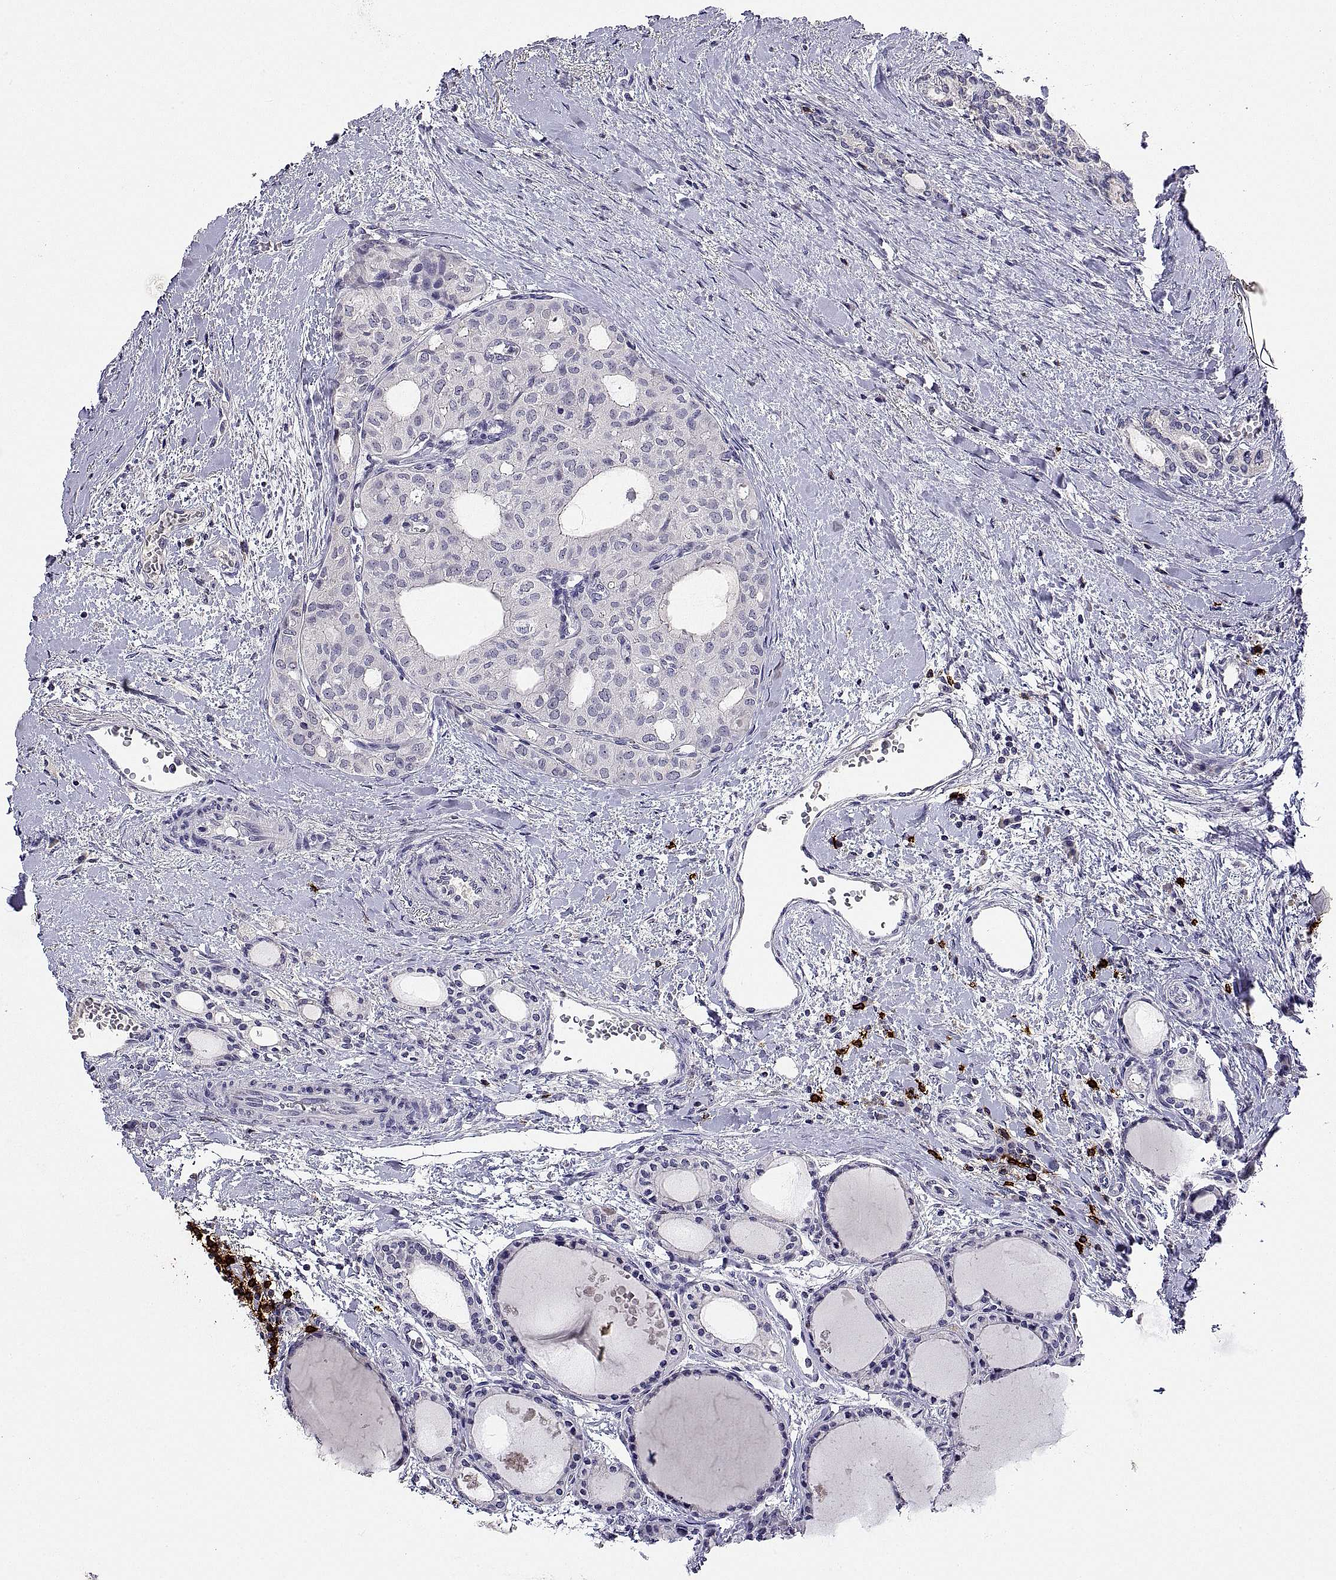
{"staining": {"intensity": "negative", "quantity": "none", "location": "none"}, "tissue": "thyroid cancer", "cell_type": "Tumor cells", "image_type": "cancer", "snomed": [{"axis": "morphology", "description": "Follicular adenoma carcinoma, NOS"}, {"axis": "topography", "description": "Thyroid gland"}], "caption": "Image shows no protein expression in tumor cells of follicular adenoma carcinoma (thyroid) tissue.", "gene": "MS4A1", "patient": {"sex": "male", "age": 75}}